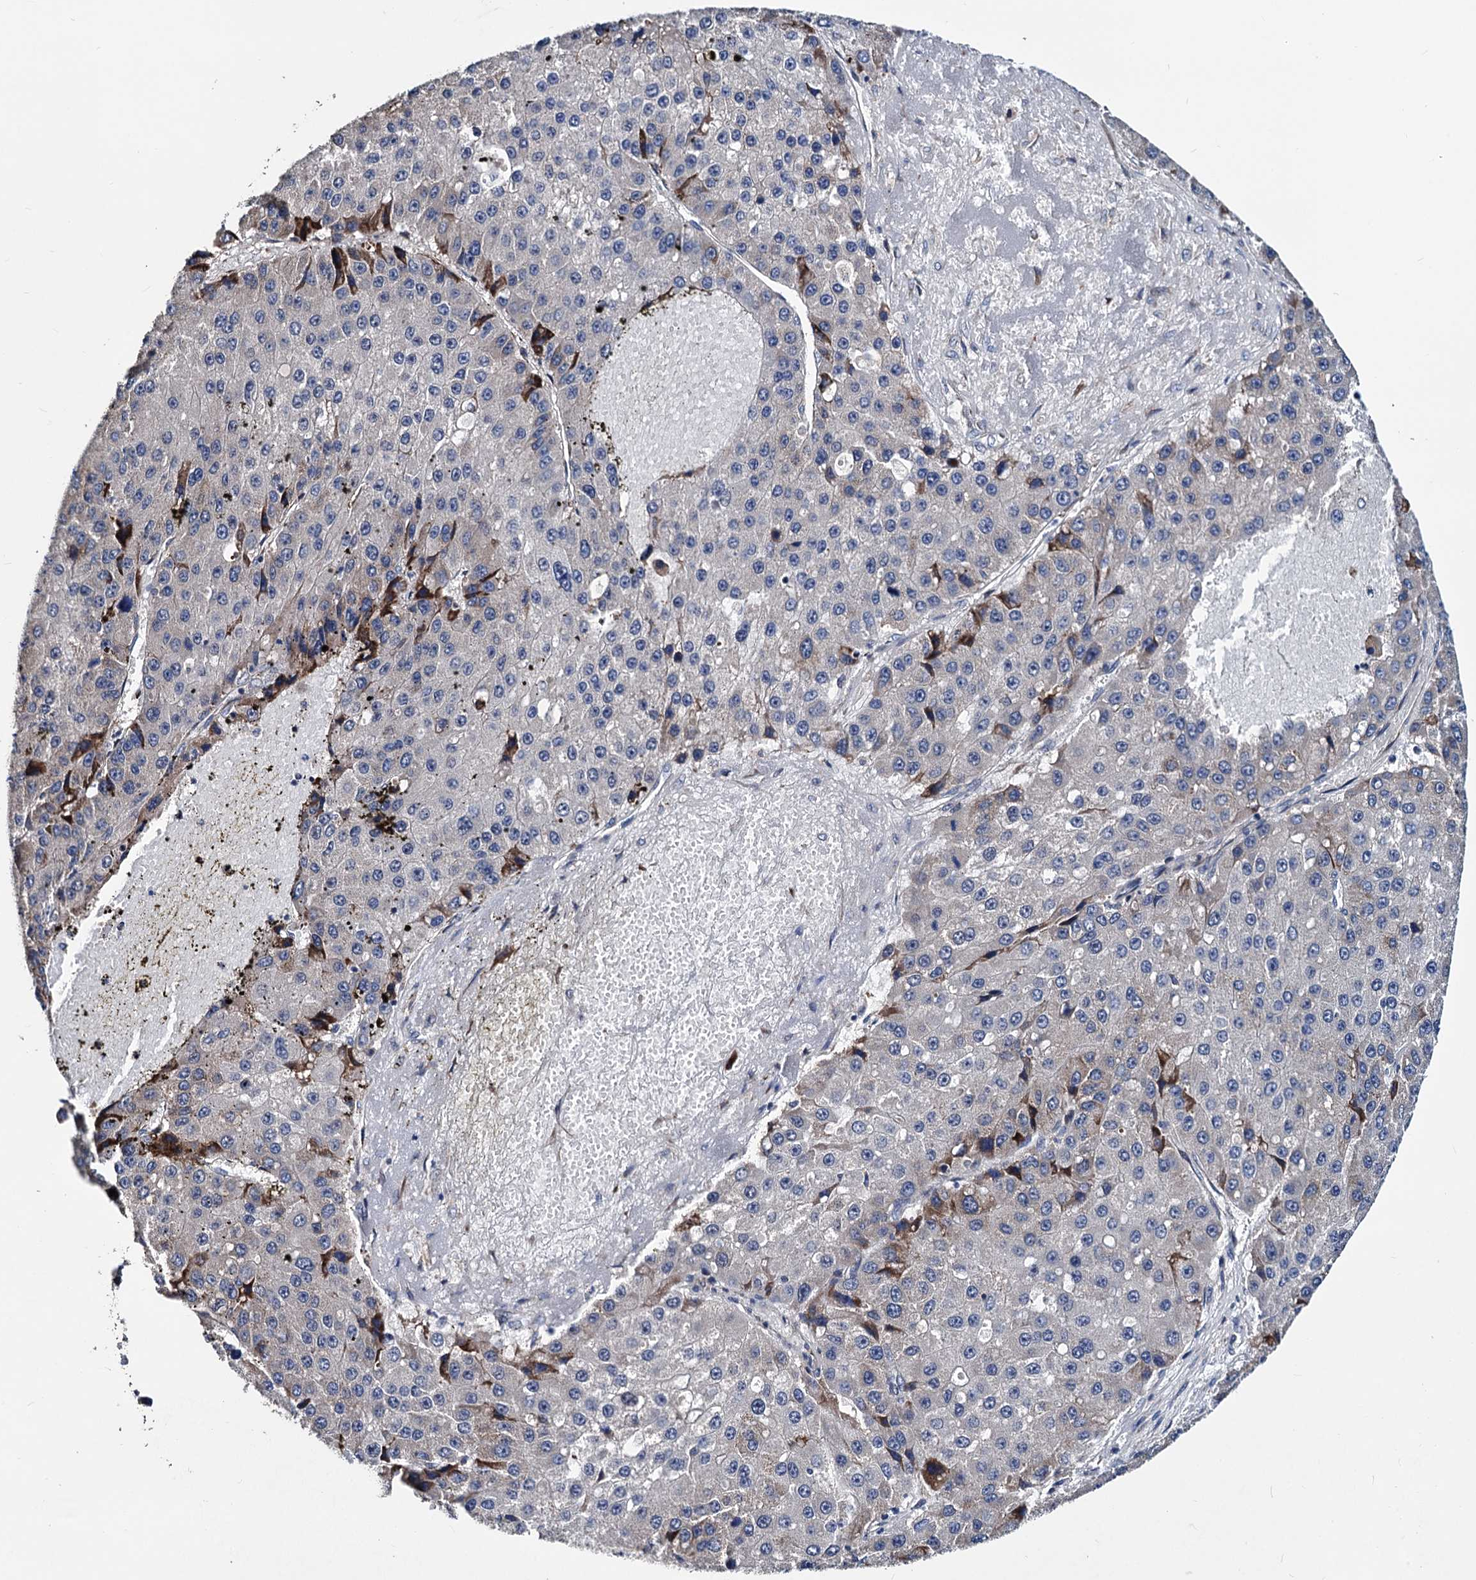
{"staining": {"intensity": "moderate", "quantity": "<25%", "location": "cytoplasmic/membranous"}, "tissue": "liver cancer", "cell_type": "Tumor cells", "image_type": "cancer", "snomed": [{"axis": "morphology", "description": "Carcinoma, Hepatocellular, NOS"}, {"axis": "topography", "description": "Liver"}], "caption": "Protein staining exhibits moderate cytoplasmic/membranous positivity in approximately <25% of tumor cells in hepatocellular carcinoma (liver).", "gene": "AKAP11", "patient": {"sex": "female", "age": 73}}